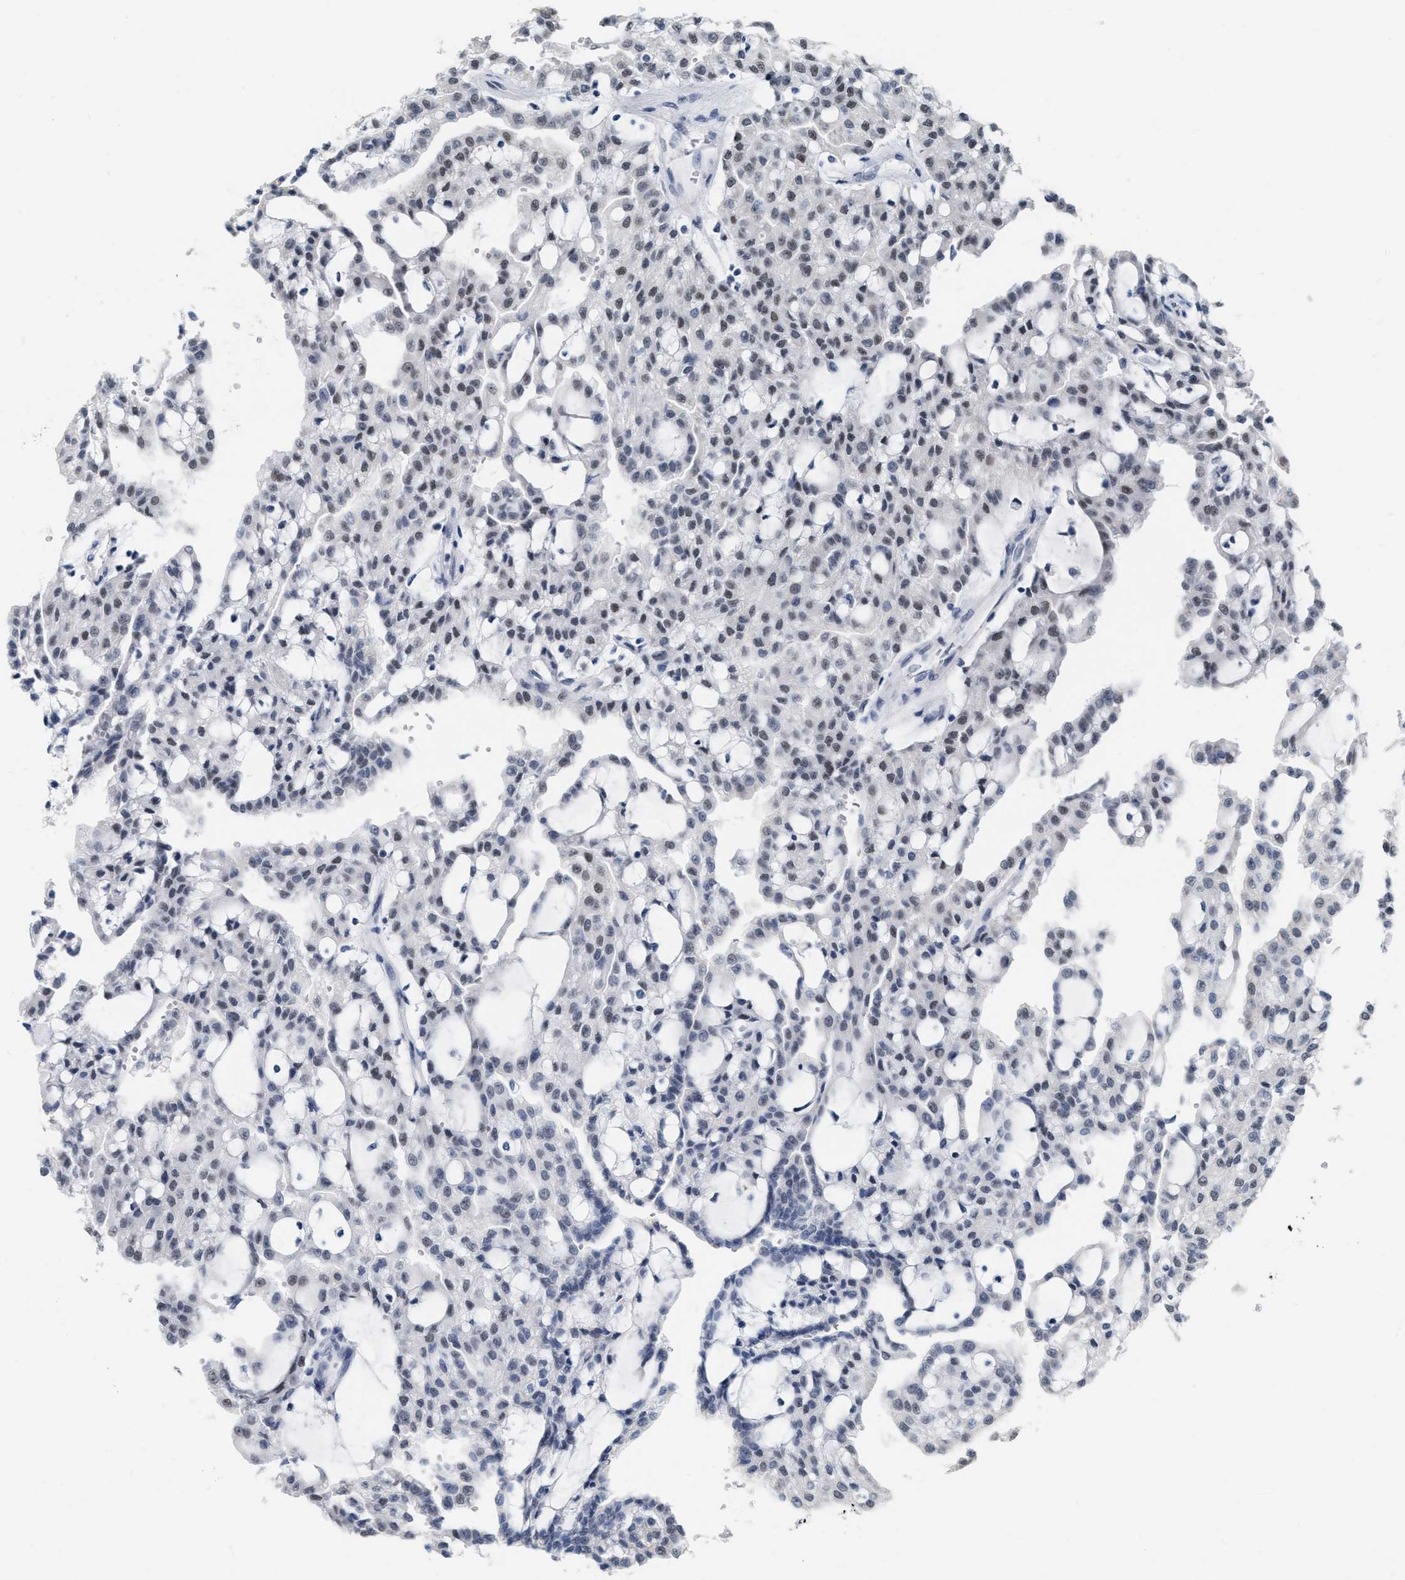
{"staining": {"intensity": "weak", "quantity": "<25%", "location": "nuclear"}, "tissue": "renal cancer", "cell_type": "Tumor cells", "image_type": "cancer", "snomed": [{"axis": "morphology", "description": "Adenocarcinoma, NOS"}, {"axis": "topography", "description": "Kidney"}], "caption": "Renal cancer stained for a protein using immunohistochemistry exhibits no positivity tumor cells.", "gene": "XIRP1", "patient": {"sex": "male", "age": 63}}